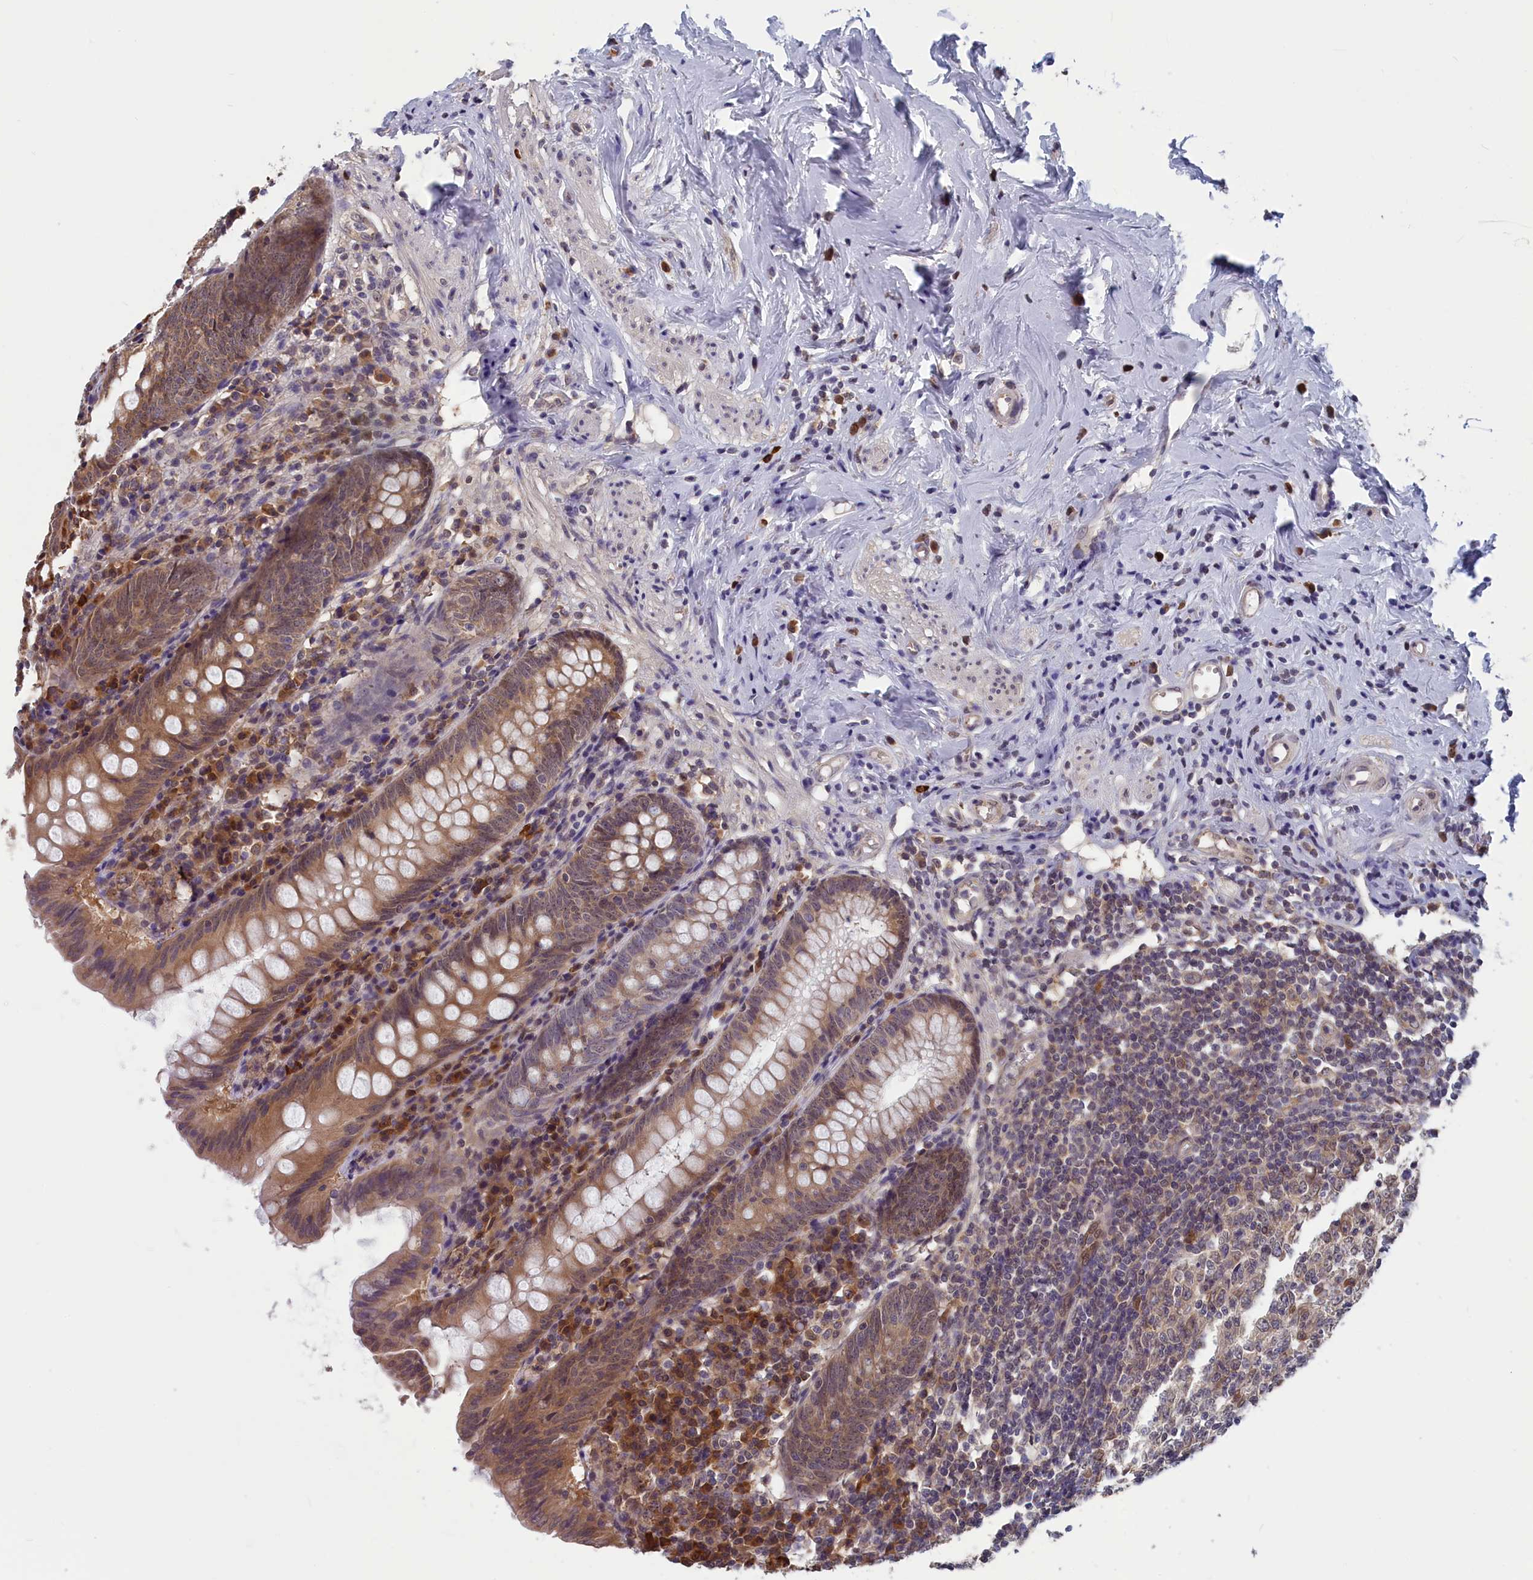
{"staining": {"intensity": "moderate", "quantity": ">75%", "location": "cytoplasmic/membranous"}, "tissue": "appendix", "cell_type": "Glandular cells", "image_type": "normal", "snomed": [{"axis": "morphology", "description": "Normal tissue, NOS"}, {"axis": "topography", "description": "Appendix"}], "caption": "Appendix stained with immunohistochemistry (IHC) reveals moderate cytoplasmic/membranous staining in approximately >75% of glandular cells. The protein of interest is shown in brown color, while the nuclei are stained blue.", "gene": "MRI1", "patient": {"sex": "female", "age": 54}}